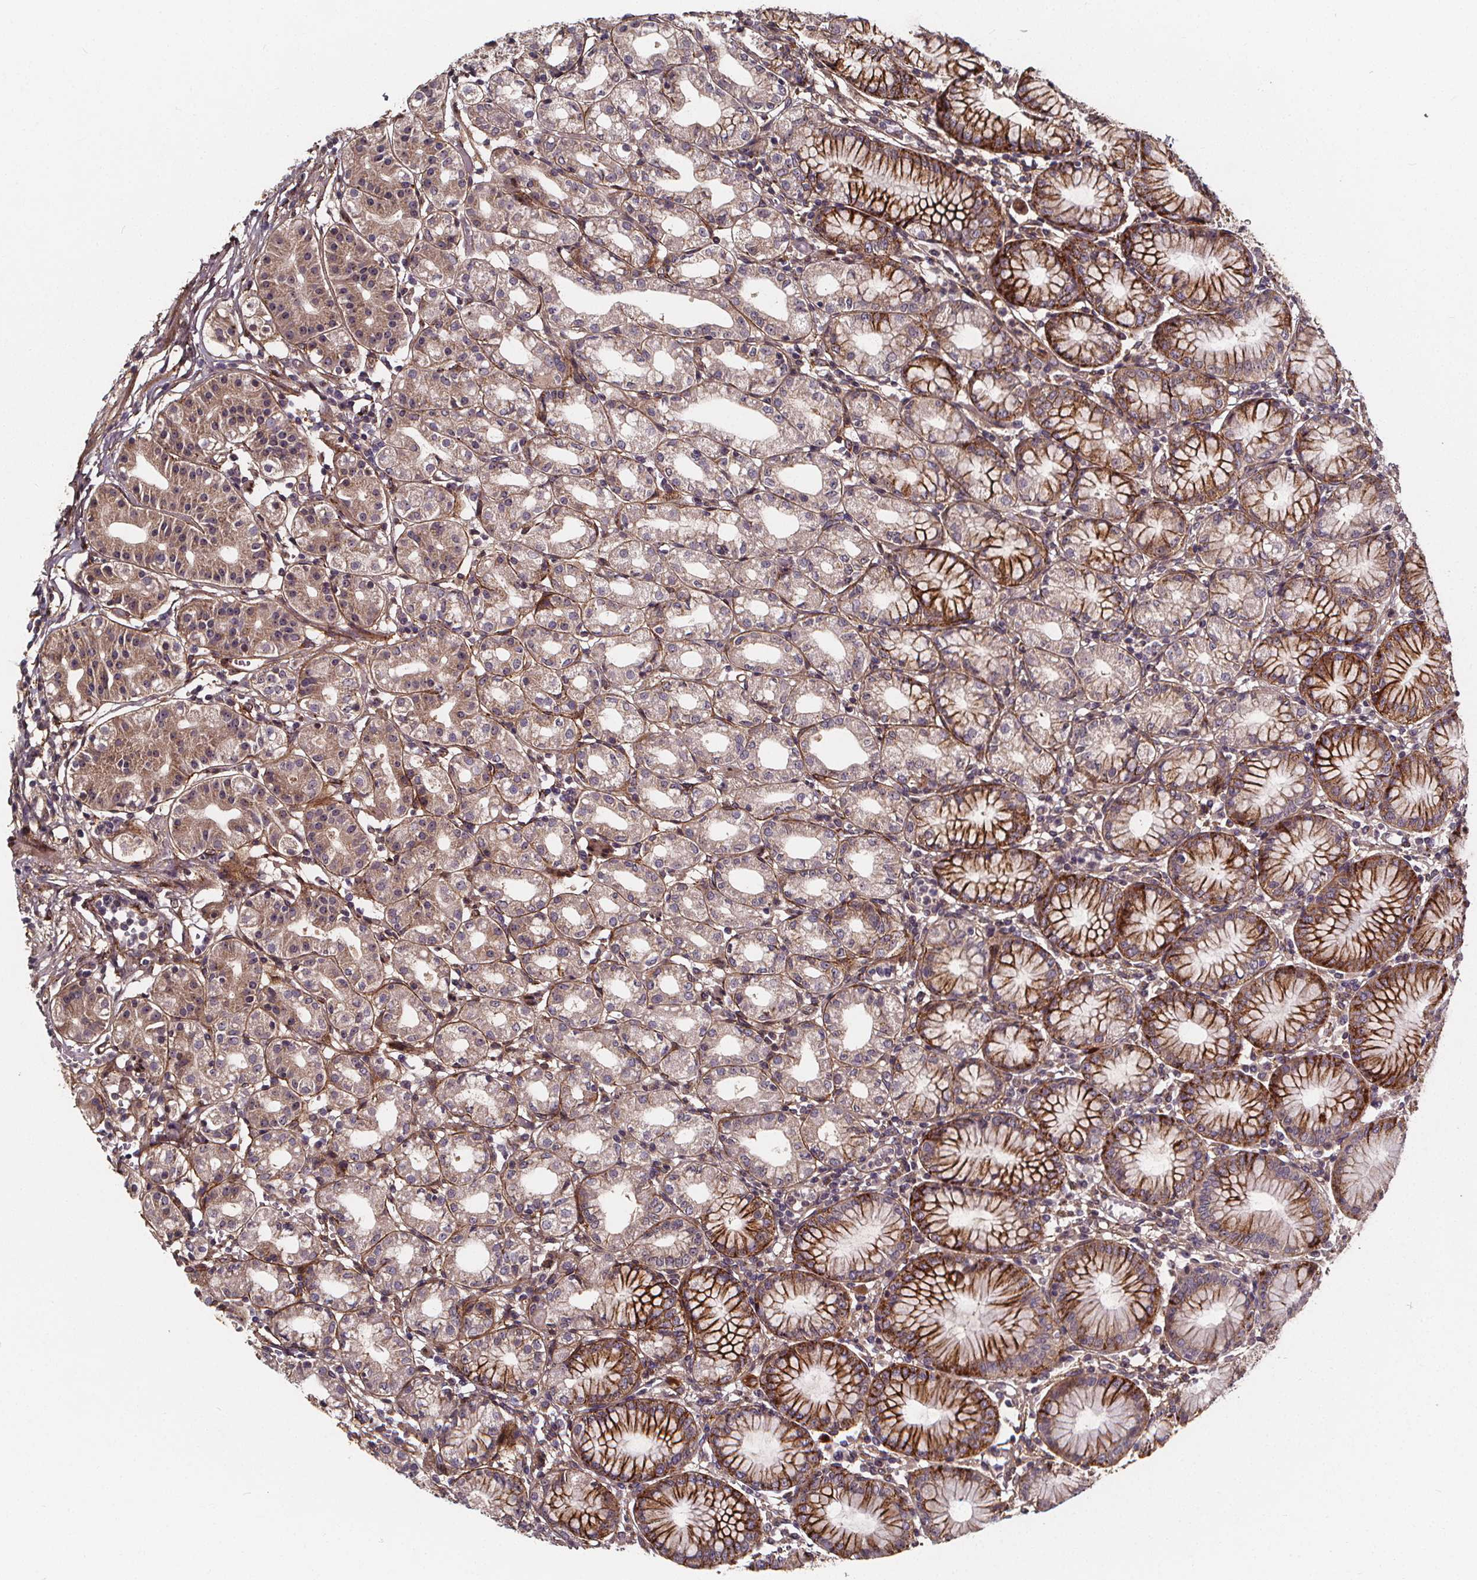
{"staining": {"intensity": "strong", "quantity": "<25%", "location": "cytoplasmic/membranous"}, "tissue": "stomach", "cell_type": "Glandular cells", "image_type": "normal", "snomed": [{"axis": "morphology", "description": "Normal tissue, NOS"}, {"axis": "topography", "description": "Skeletal muscle"}, {"axis": "topography", "description": "Stomach"}], "caption": "DAB (3,3'-diaminobenzidine) immunohistochemical staining of normal stomach demonstrates strong cytoplasmic/membranous protein expression in approximately <25% of glandular cells.", "gene": "AEBP1", "patient": {"sex": "female", "age": 57}}